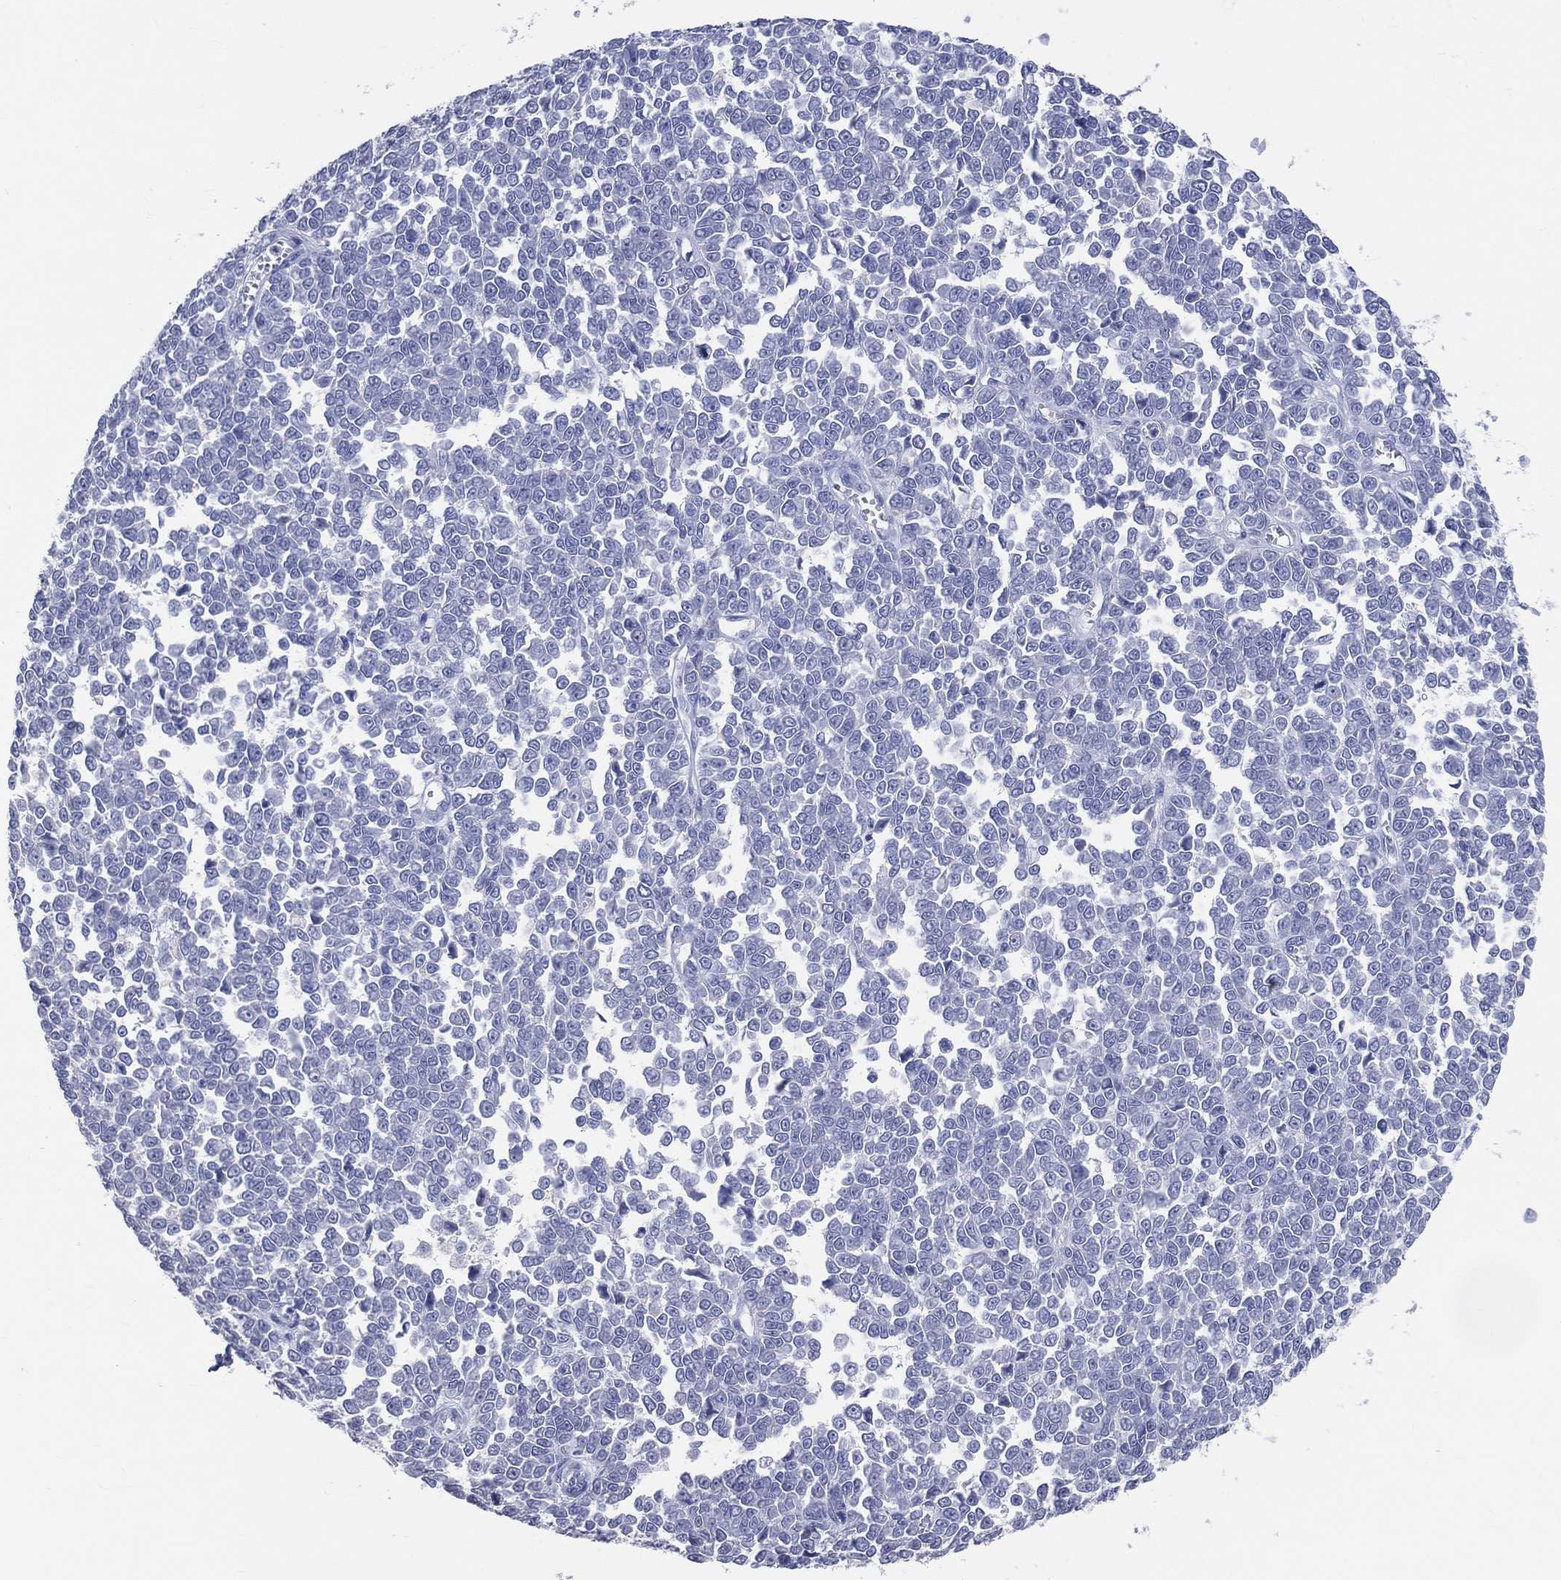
{"staining": {"intensity": "negative", "quantity": "none", "location": "none"}, "tissue": "melanoma", "cell_type": "Tumor cells", "image_type": "cancer", "snomed": [{"axis": "morphology", "description": "Malignant melanoma, NOS"}, {"axis": "topography", "description": "Skin"}], "caption": "DAB (3,3'-diaminobenzidine) immunohistochemical staining of malignant melanoma reveals no significant expression in tumor cells.", "gene": "LAT", "patient": {"sex": "female", "age": 95}}